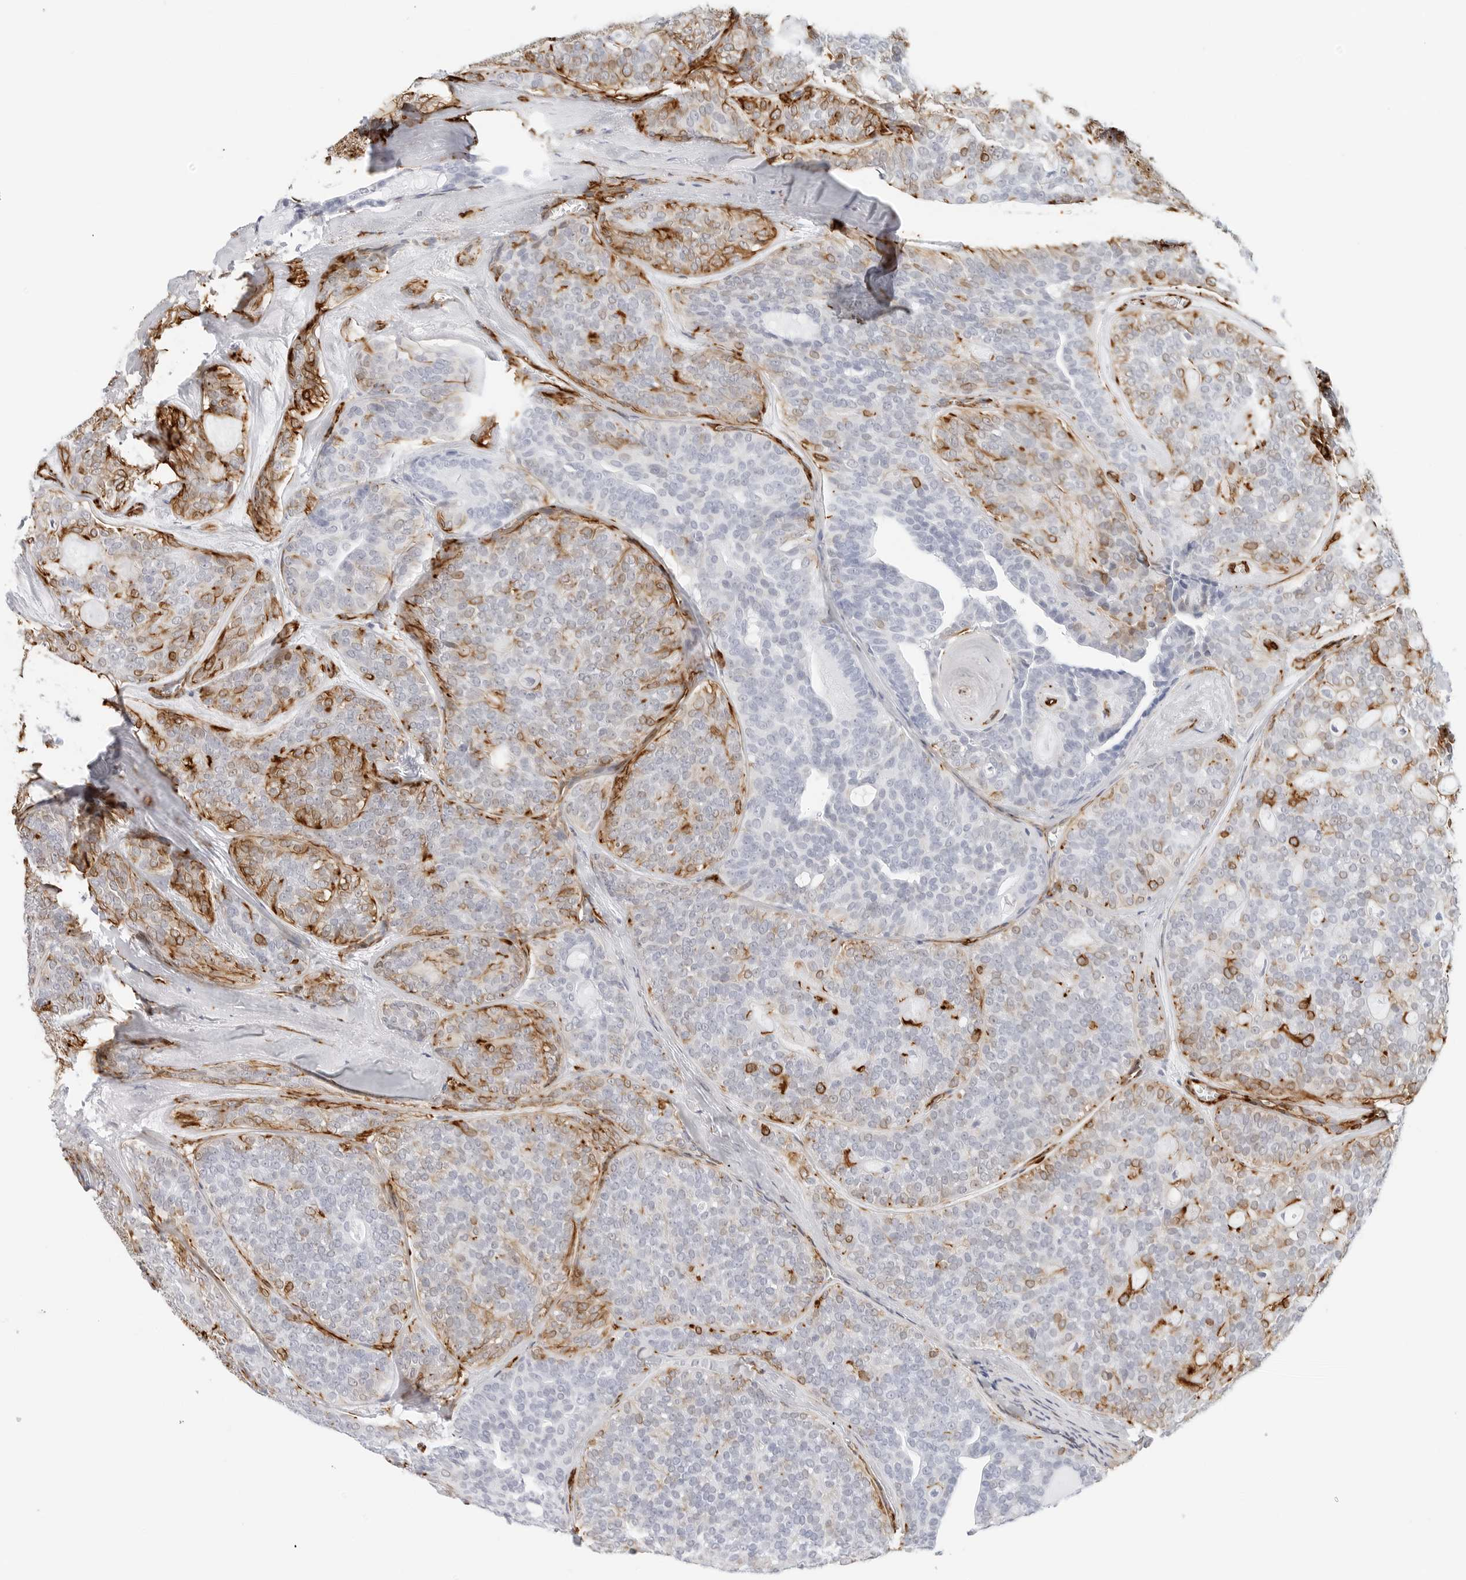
{"staining": {"intensity": "moderate", "quantity": "25%-75%", "location": "cytoplasmic/membranous"}, "tissue": "head and neck cancer", "cell_type": "Tumor cells", "image_type": "cancer", "snomed": [{"axis": "morphology", "description": "Adenocarcinoma, NOS"}, {"axis": "topography", "description": "Head-Neck"}], "caption": "Head and neck cancer (adenocarcinoma) tissue demonstrates moderate cytoplasmic/membranous staining in about 25%-75% of tumor cells, visualized by immunohistochemistry.", "gene": "NES", "patient": {"sex": "male", "age": 66}}